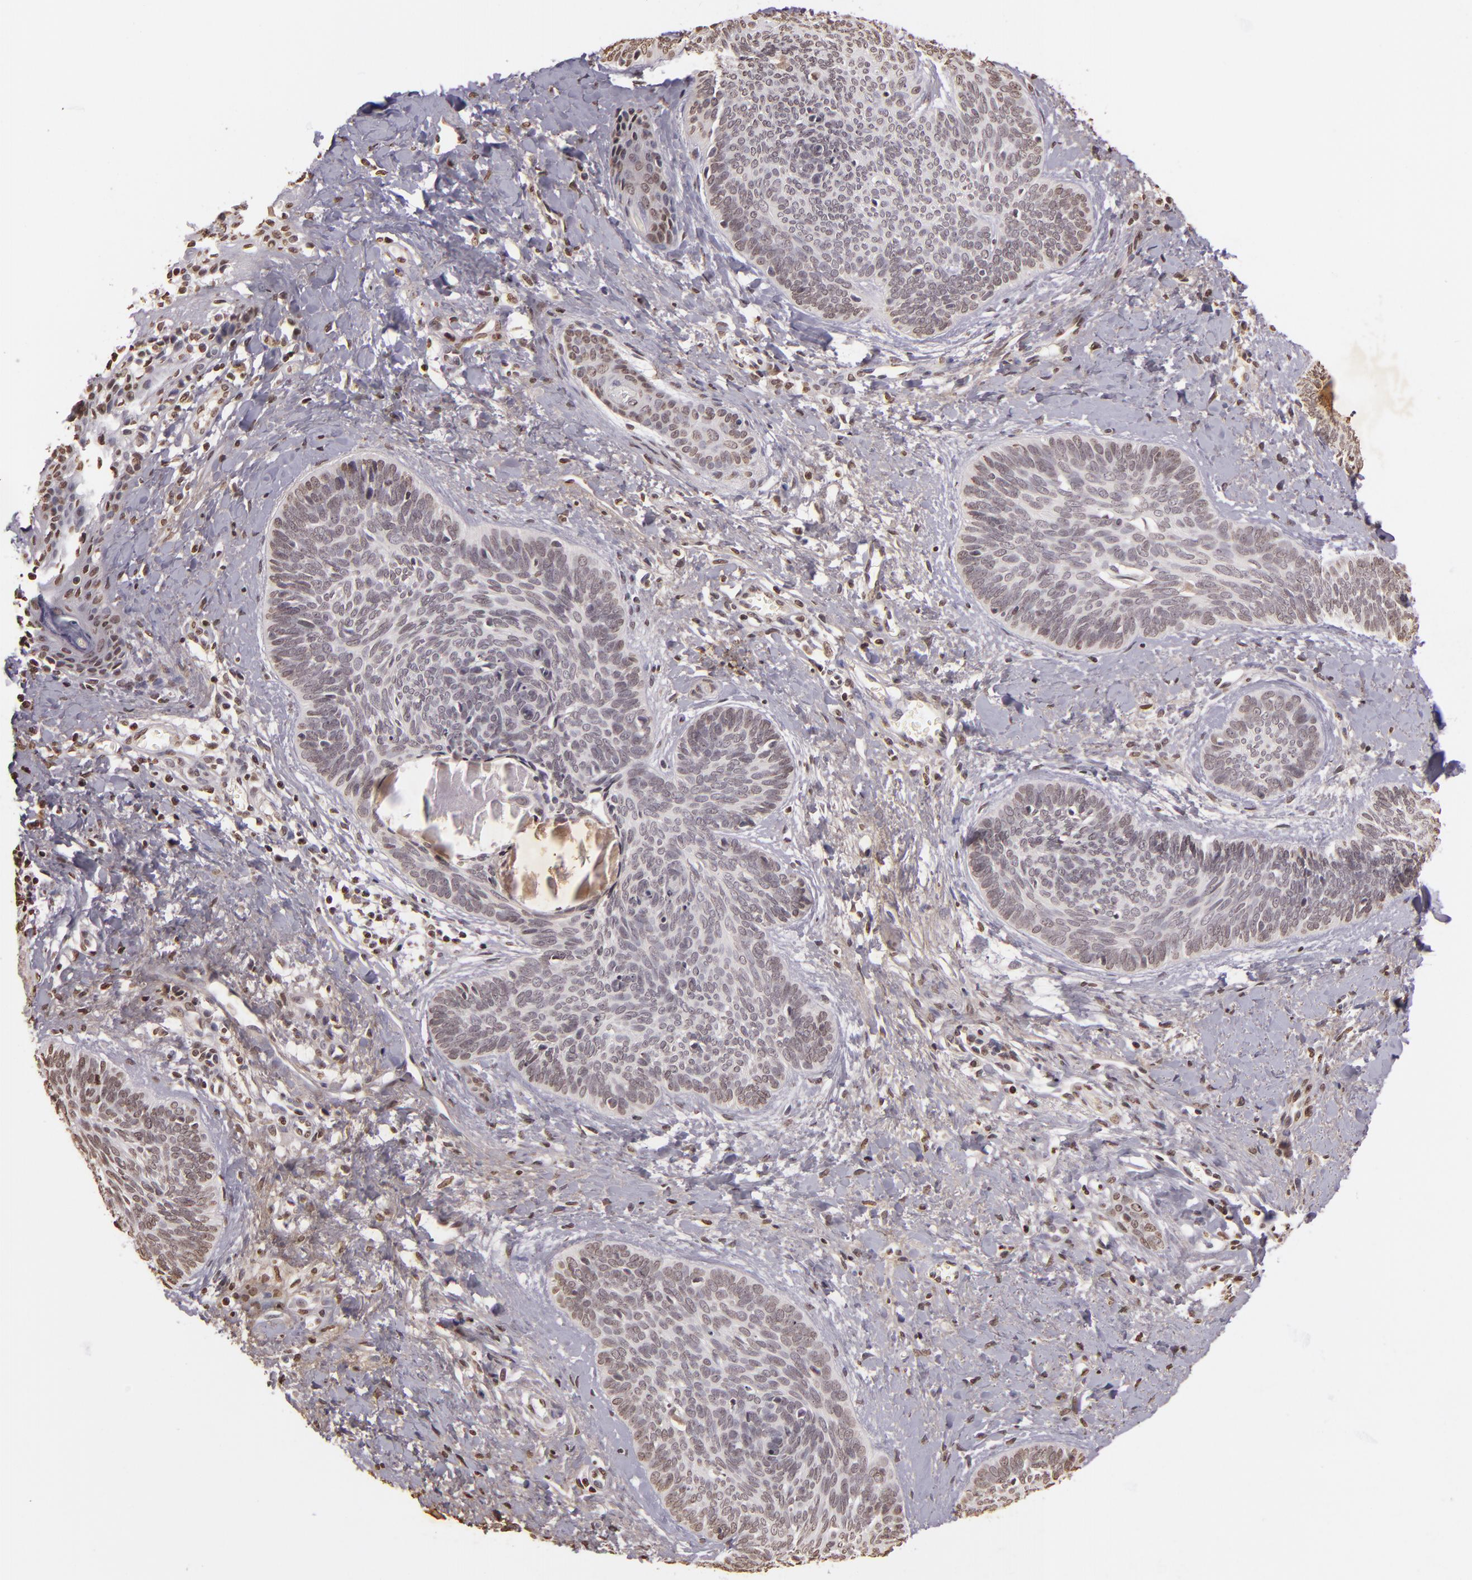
{"staining": {"intensity": "negative", "quantity": "none", "location": "none"}, "tissue": "skin cancer", "cell_type": "Tumor cells", "image_type": "cancer", "snomed": [{"axis": "morphology", "description": "Basal cell carcinoma"}, {"axis": "topography", "description": "Skin"}], "caption": "The IHC image has no significant staining in tumor cells of skin cancer (basal cell carcinoma) tissue.", "gene": "THRB", "patient": {"sex": "female", "age": 81}}